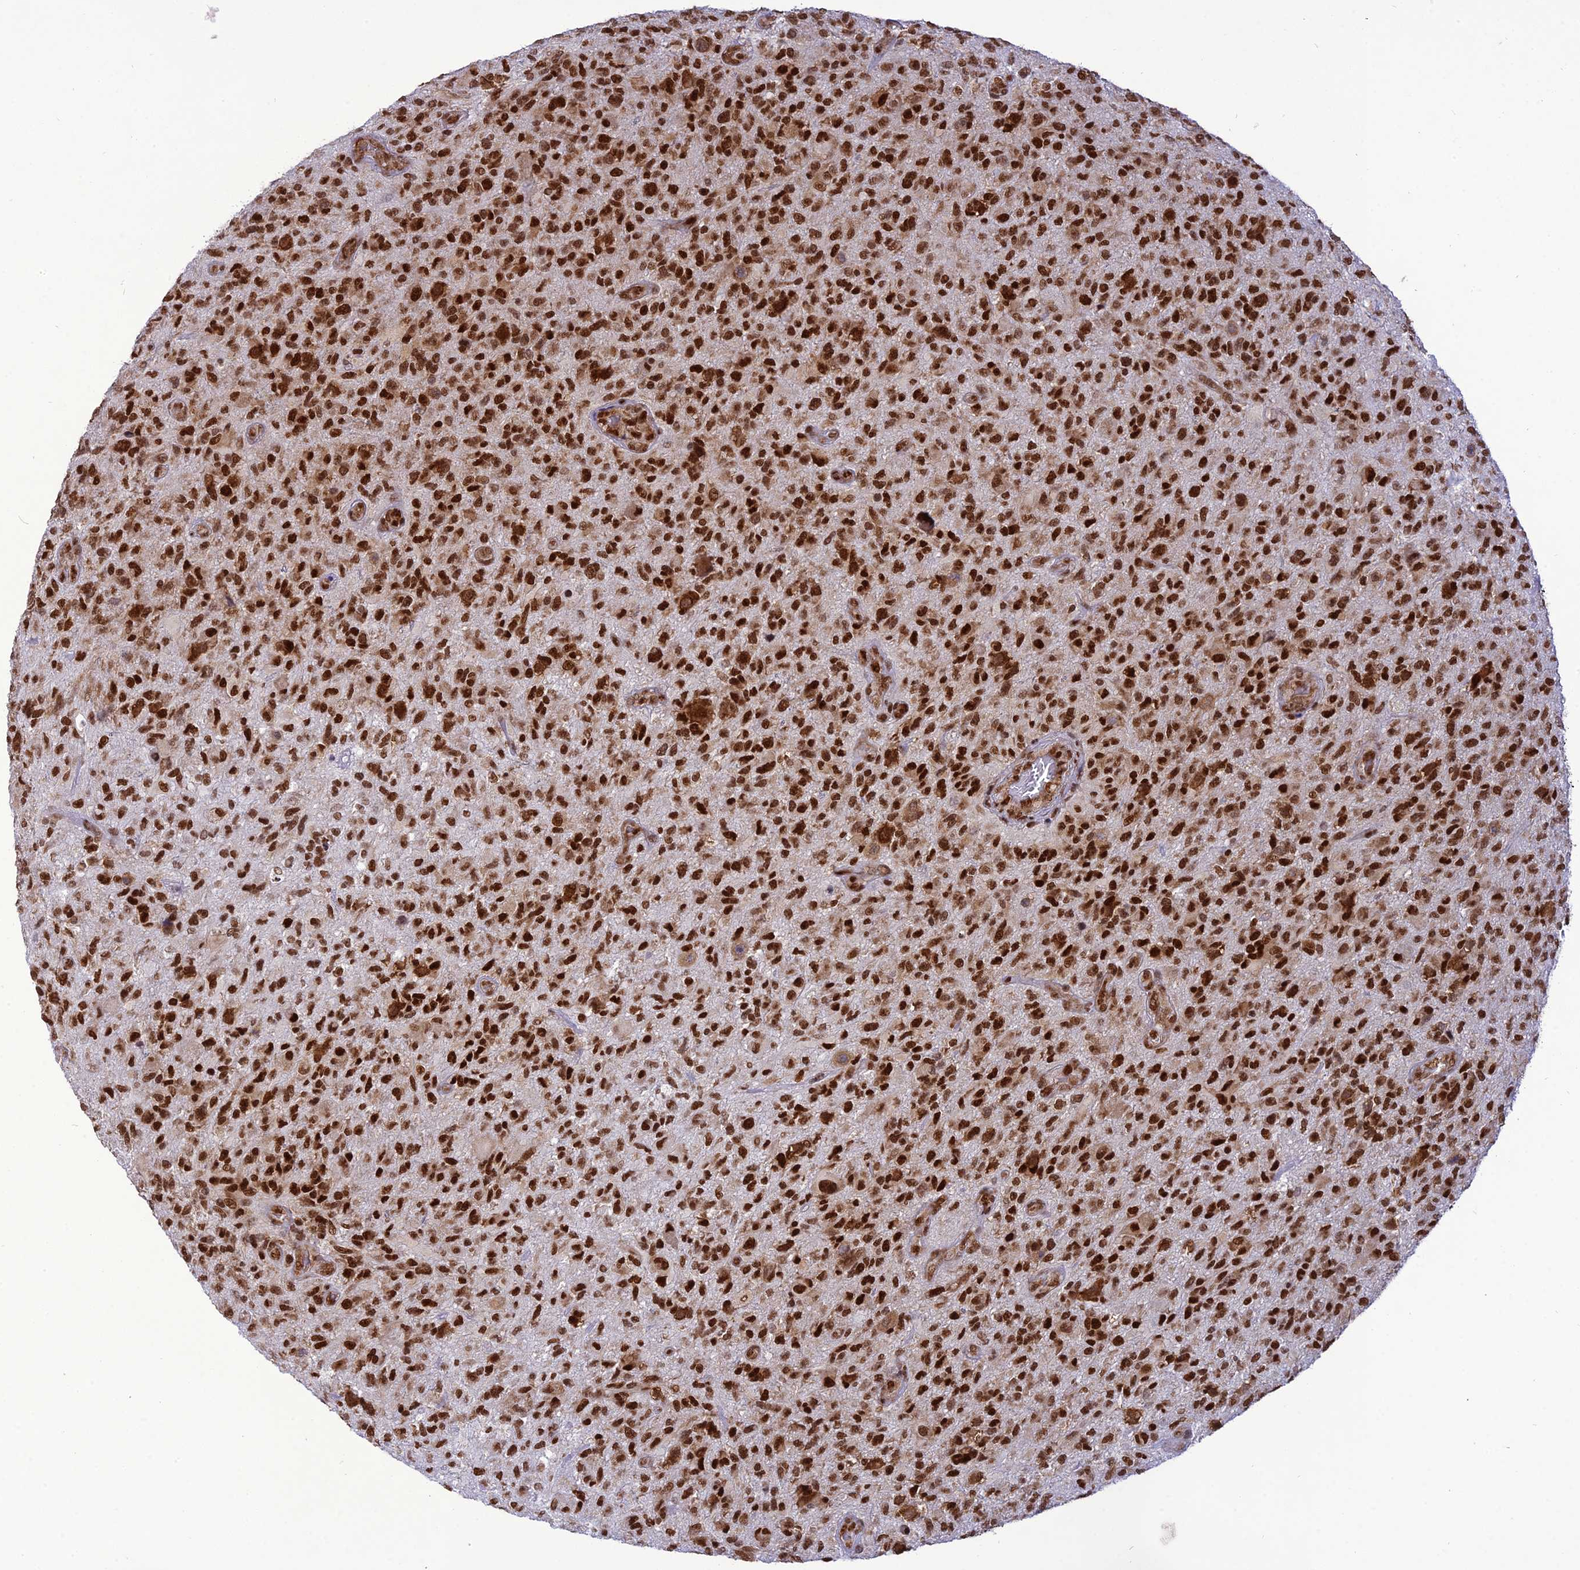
{"staining": {"intensity": "strong", "quantity": ">75%", "location": "nuclear"}, "tissue": "glioma", "cell_type": "Tumor cells", "image_type": "cancer", "snomed": [{"axis": "morphology", "description": "Glioma, malignant, High grade"}, {"axis": "topography", "description": "Brain"}], "caption": "A brown stain highlights strong nuclear positivity of a protein in malignant glioma (high-grade) tumor cells.", "gene": "DDX1", "patient": {"sex": "male", "age": 47}}